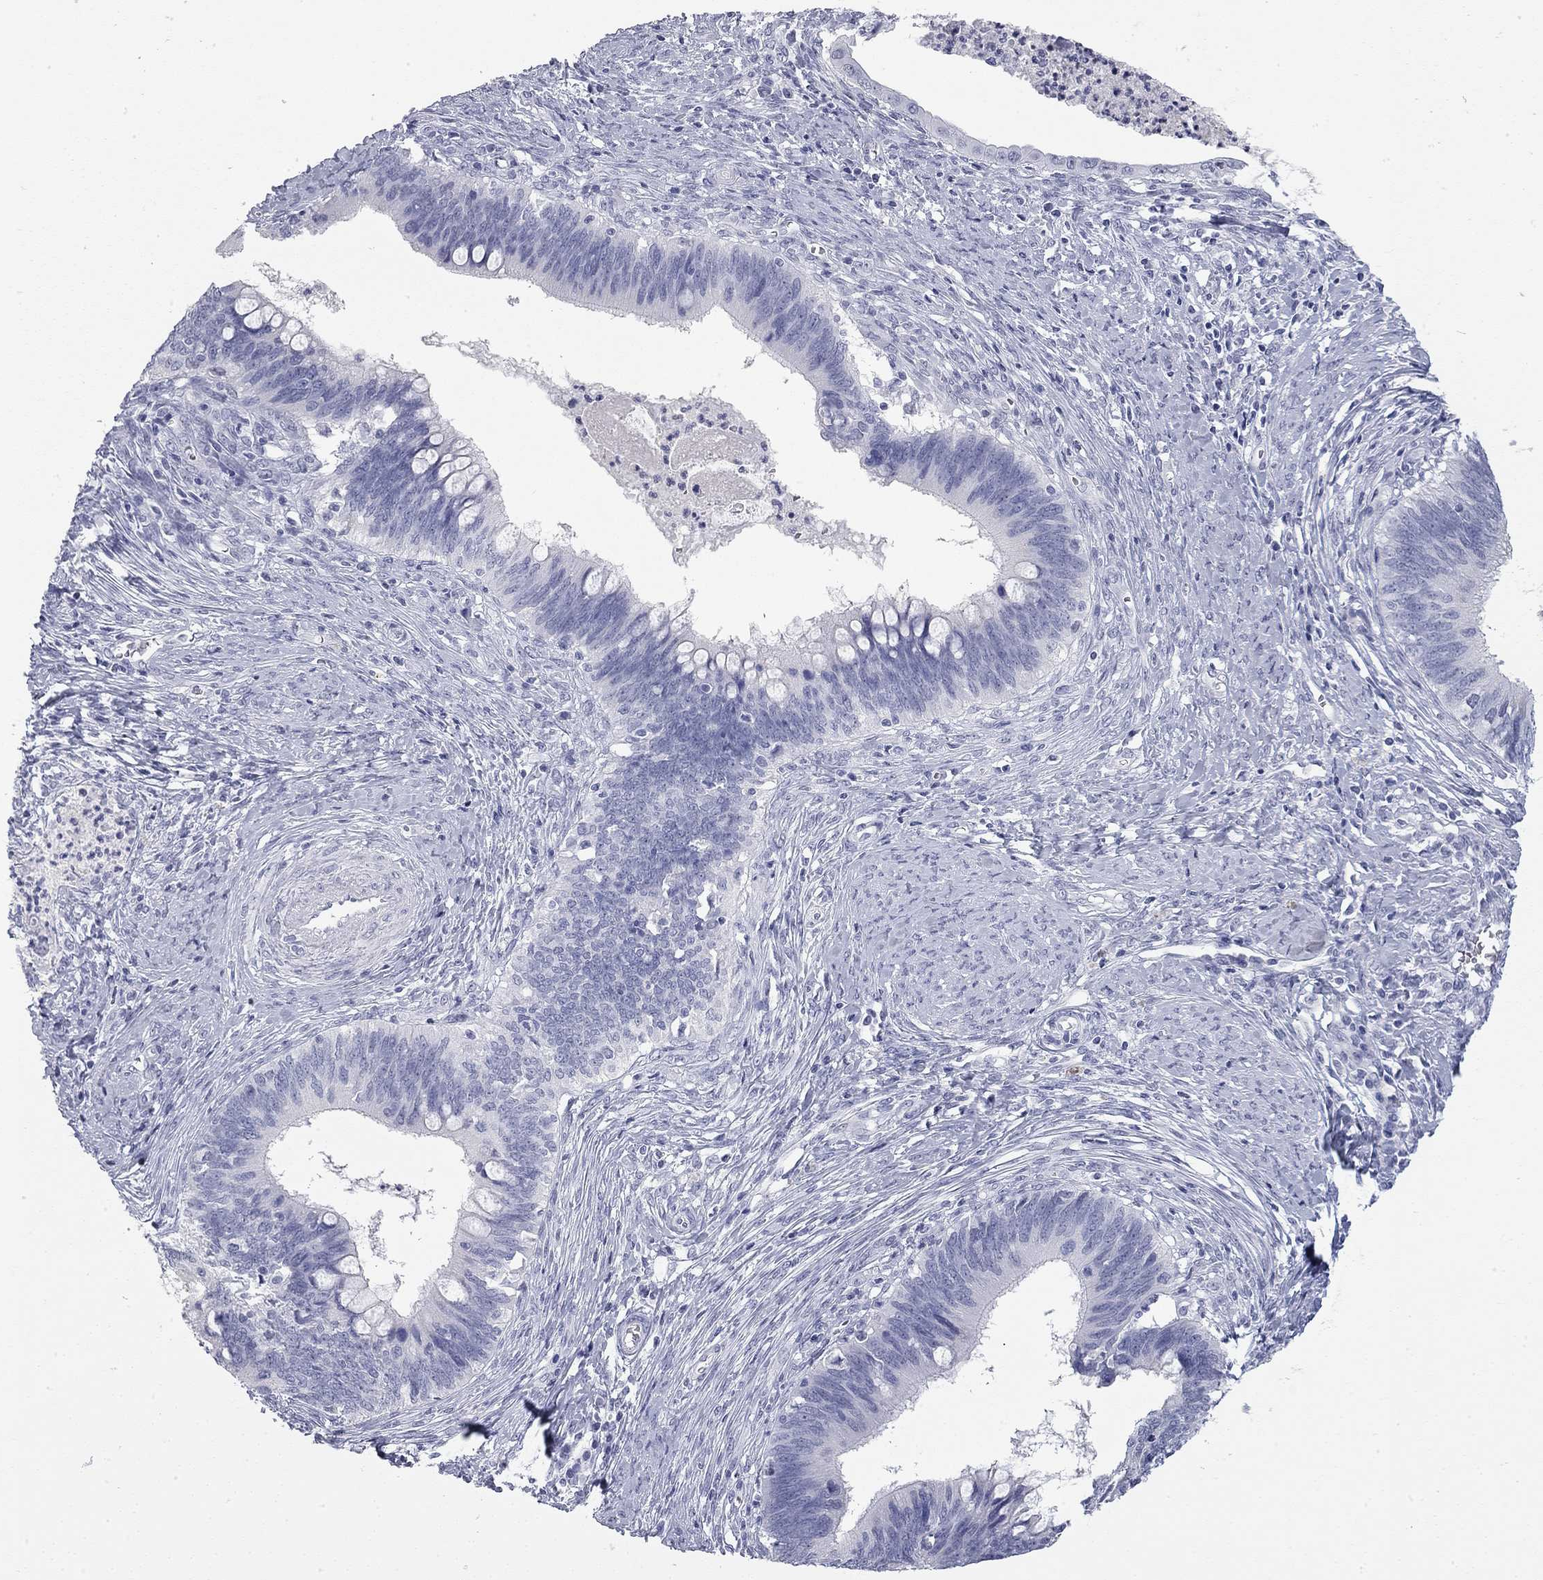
{"staining": {"intensity": "negative", "quantity": "none", "location": "none"}, "tissue": "cervical cancer", "cell_type": "Tumor cells", "image_type": "cancer", "snomed": [{"axis": "morphology", "description": "Adenocarcinoma, NOS"}, {"axis": "topography", "description": "Cervix"}], "caption": "Immunohistochemical staining of adenocarcinoma (cervical) demonstrates no significant positivity in tumor cells. Brightfield microscopy of immunohistochemistry (IHC) stained with DAB (brown) and hematoxylin (blue), captured at high magnification.", "gene": "AK8", "patient": {"sex": "female", "age": 42}}